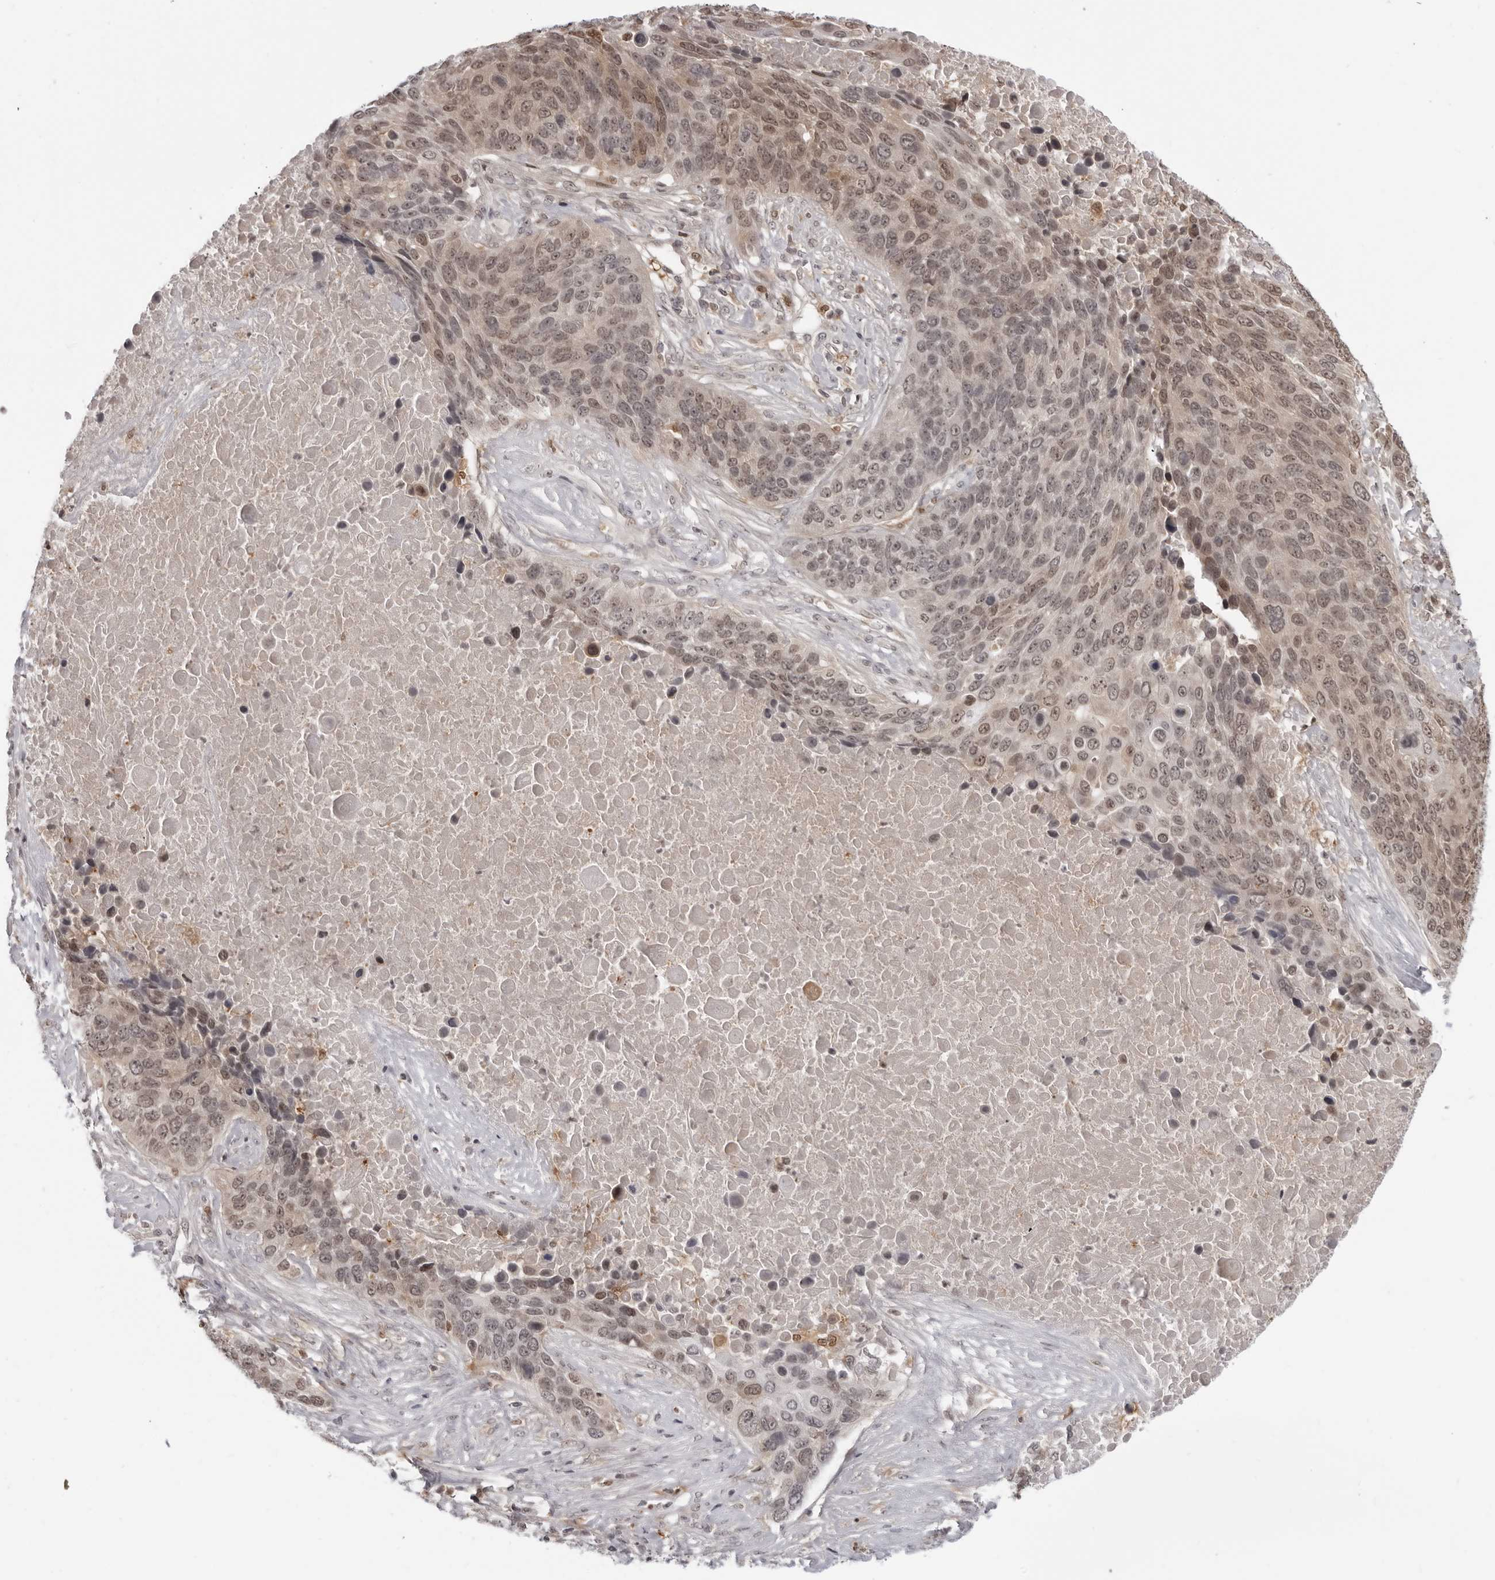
{"staining": {"intensity": "moderate", "quantity": "25%-75%", "location": "nuclear"}, "tissue": "lung cancer", "cell_type": "Tumor cells", "image_type": "cancer", "snomed": [{"axis": "morphology", "description": "Squamous cell carcinoma, NOS"}, {"axis": "topography", "description": "Lung"}], "caption": "Lung cancer (squamous cell carcinoma) stained with DAB (3,3'-diaminobenzidine) immunohistochemistry reveals medium levels of moderate nuclear expression in about 25%-75% of tumor cells.", "gene": "SRGAP2", "patient": {"sex": "male", "age": 66}}